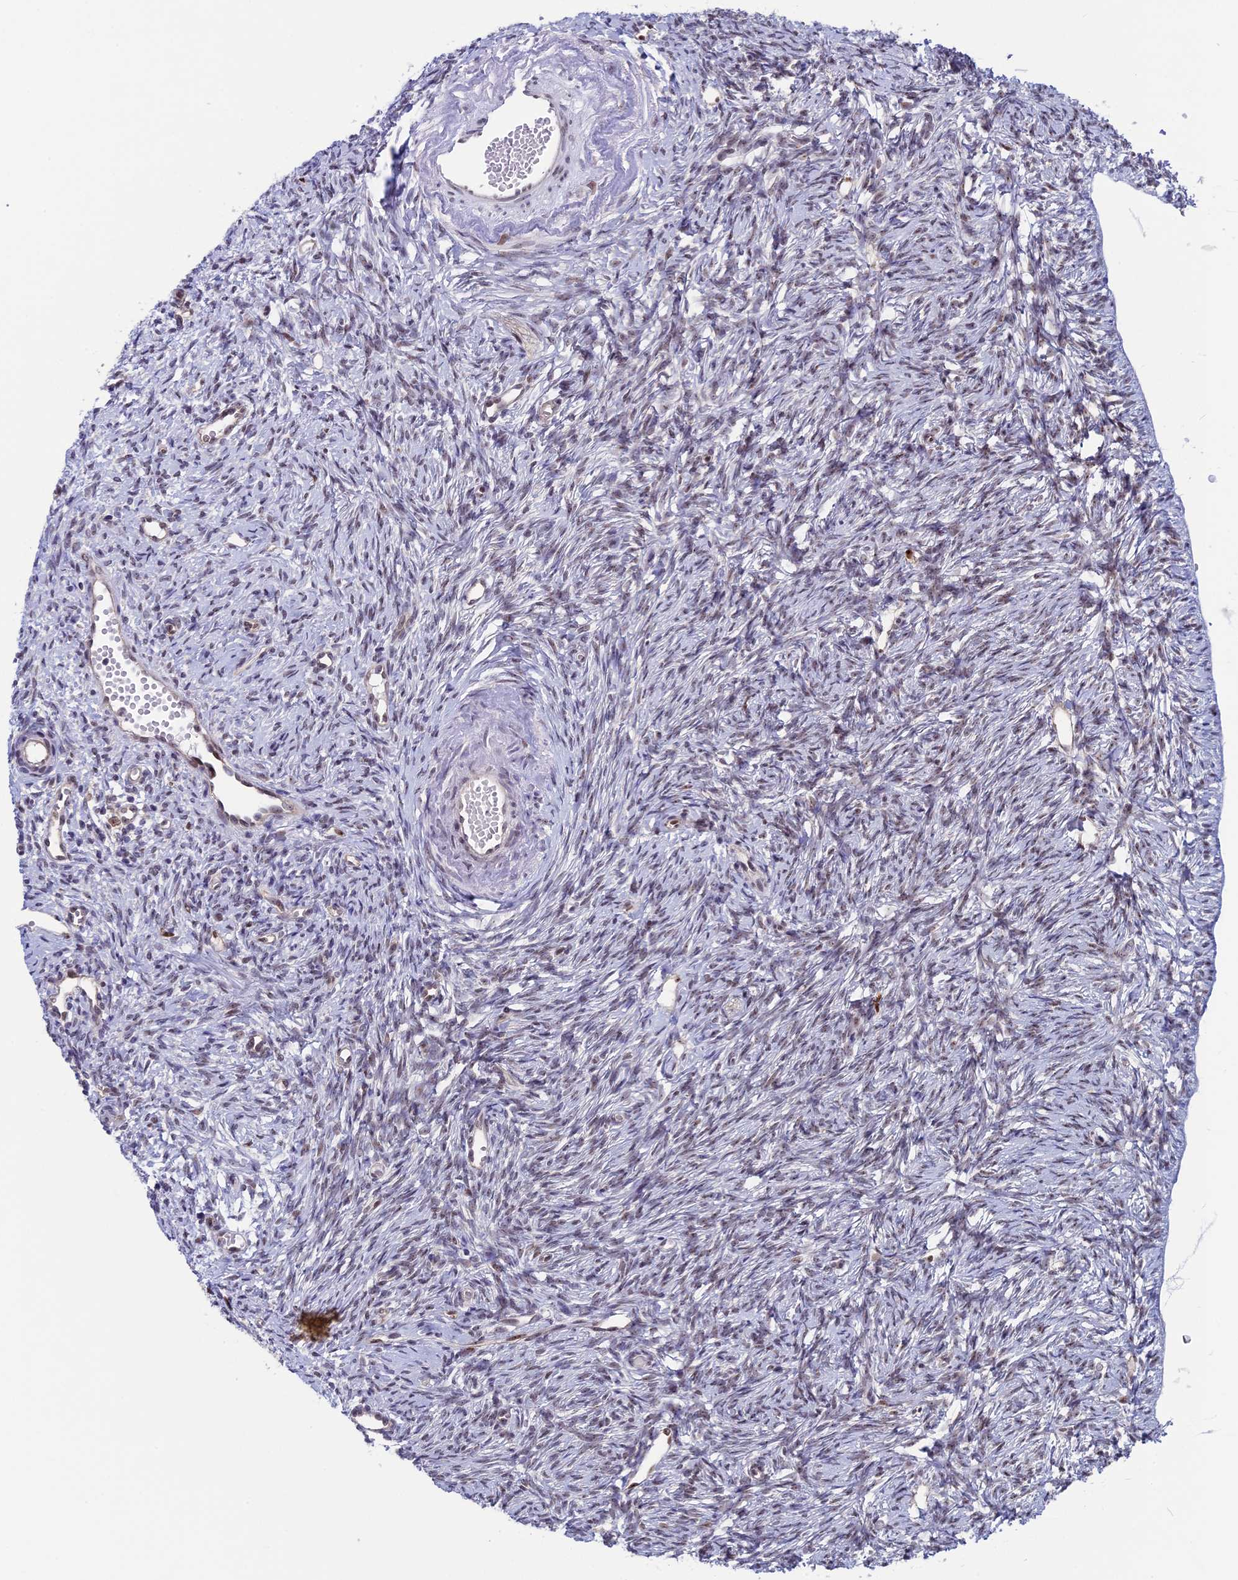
{"staining": {"intensity": "weak", "quantity": "25%-75%", "location": "nuclear"}, "tissue": "ovary", "cell_type": "Follicle cells", "image_type": "normal", "snomed": [{"axis": "morphology", "description": "Normal tissue, NOS"}, {"axis": "topography", "description": "Ovary"}], "caption": "High-power microscopy captured an immunohistochemistry (IHC) photomicrograph of normal ovary, revealing weak nuclear staining in approximately 25%-75% of follicle cells.", "gene": "CCDC86", "patient": {"sex": "female", "age": 51}}